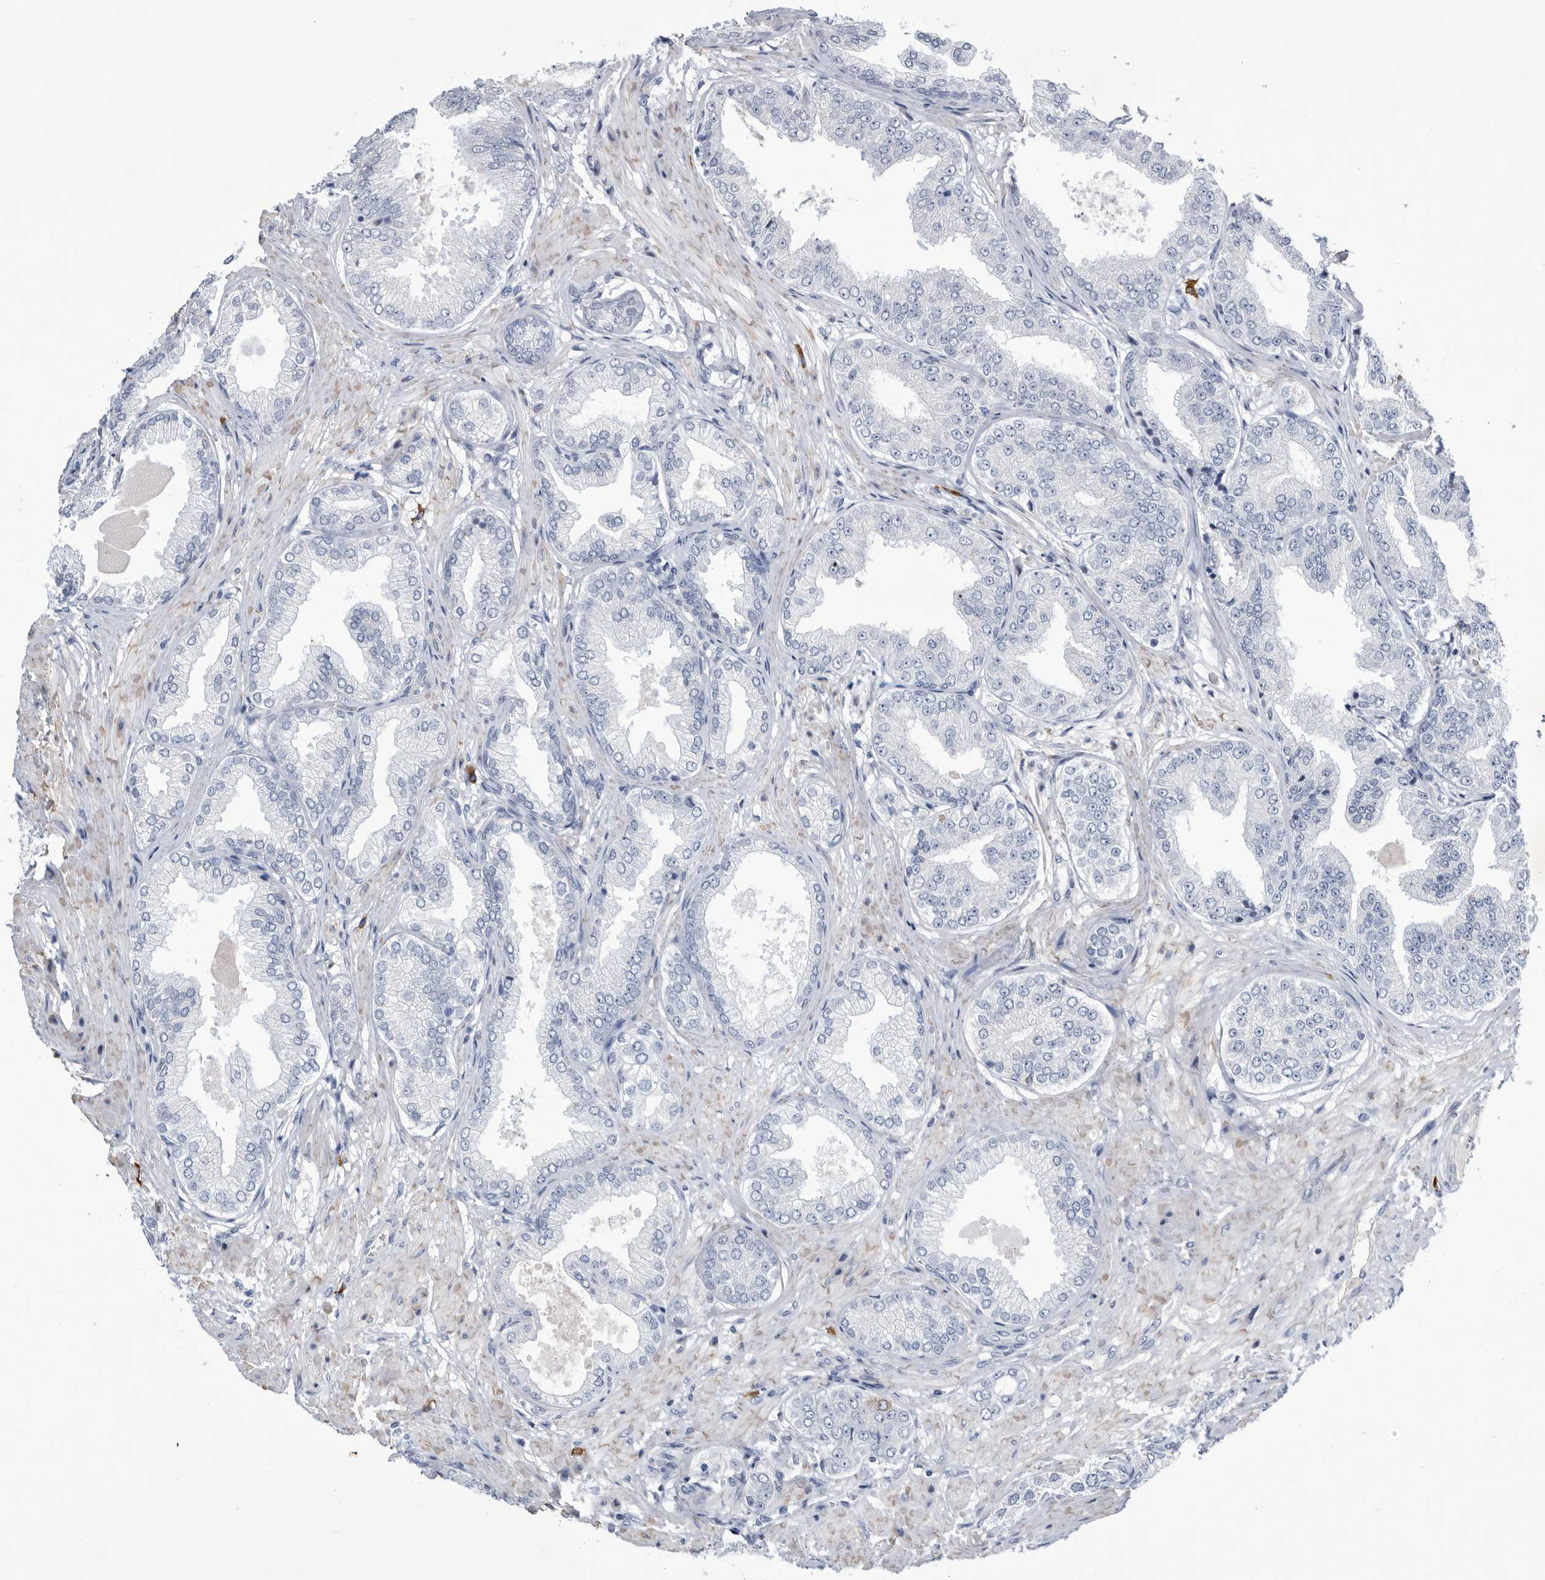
{"staining": {"intensity": "negative", "quantity": "none", "location": "none"}, "tissue": "prostate cancer", "cell_type": "Tumor cells", "image_type": "cancer", "snomed": [{"axis": "morphology", "description": "Adenocarcinoma, Low grade"}, {"axis": "topography", "description": "Prostate"}], "caption": "The histopathology image exhibits no significant positivity in tumor cells of low-grade adenocarcinoma (prostate).", "gene": "BTBD6", "patient": {"sex": "male", "age": 63}}